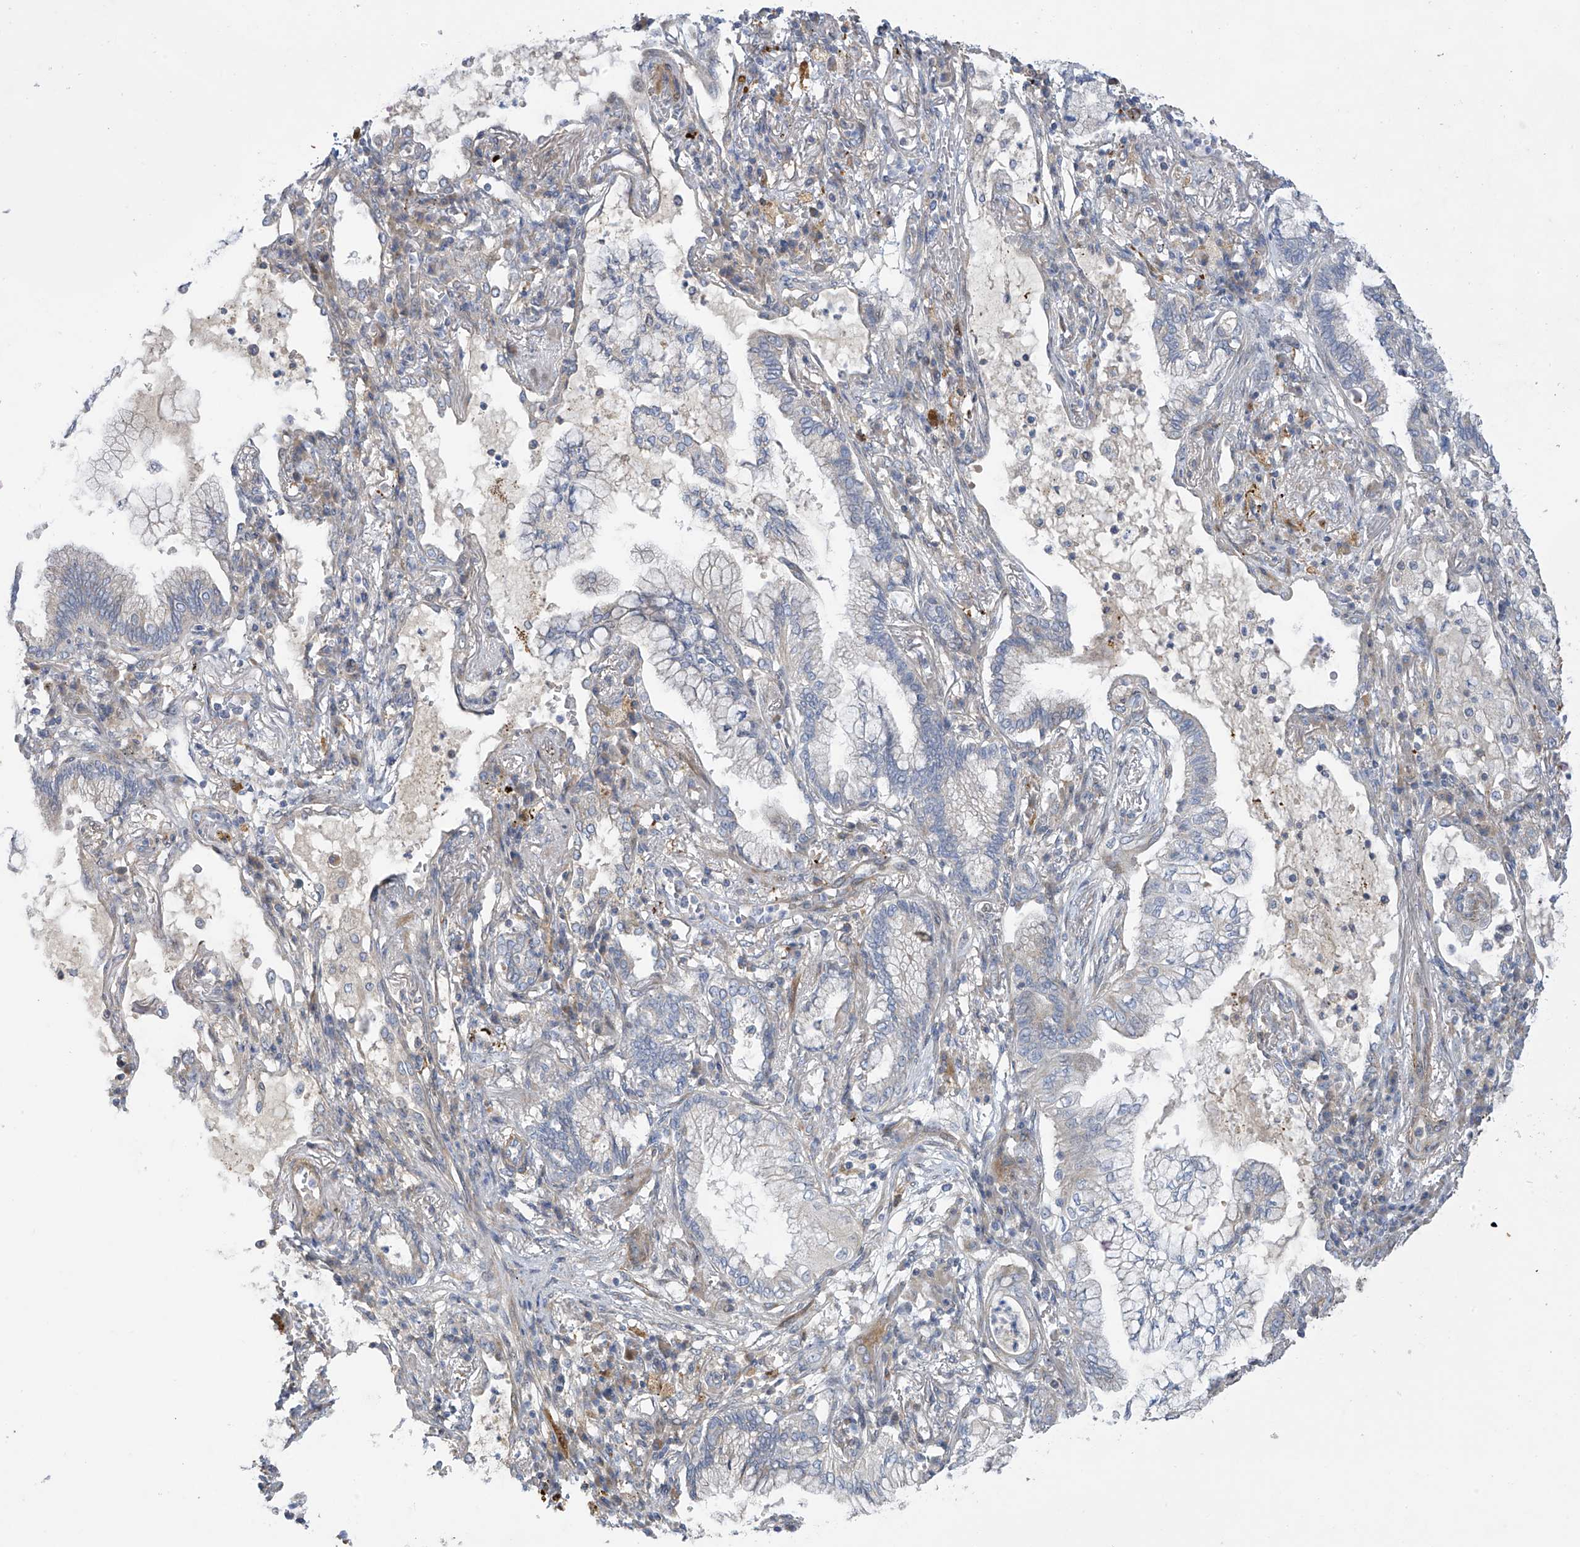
{"staining": {"intensity": "negative", "quantity": "none", "location": "none"}, "tissue": "lung cancer", "cell_type": "Tumor cells", "image_type": "cancer", "snomed": [{"axis": "morphology", "description": "Adenocarcinoma, NOS"}, {"axis": "topography", "description": "Lung"}], "caption": "DAB (3,3'-diaminobenzidine) immunohistochemical staining of human lung cancer (adenocarcinoma) demonstrates no significant staining in tumor cells.", "gene": "ZNF641", "patient": {"sex": "female", "age": 70}}